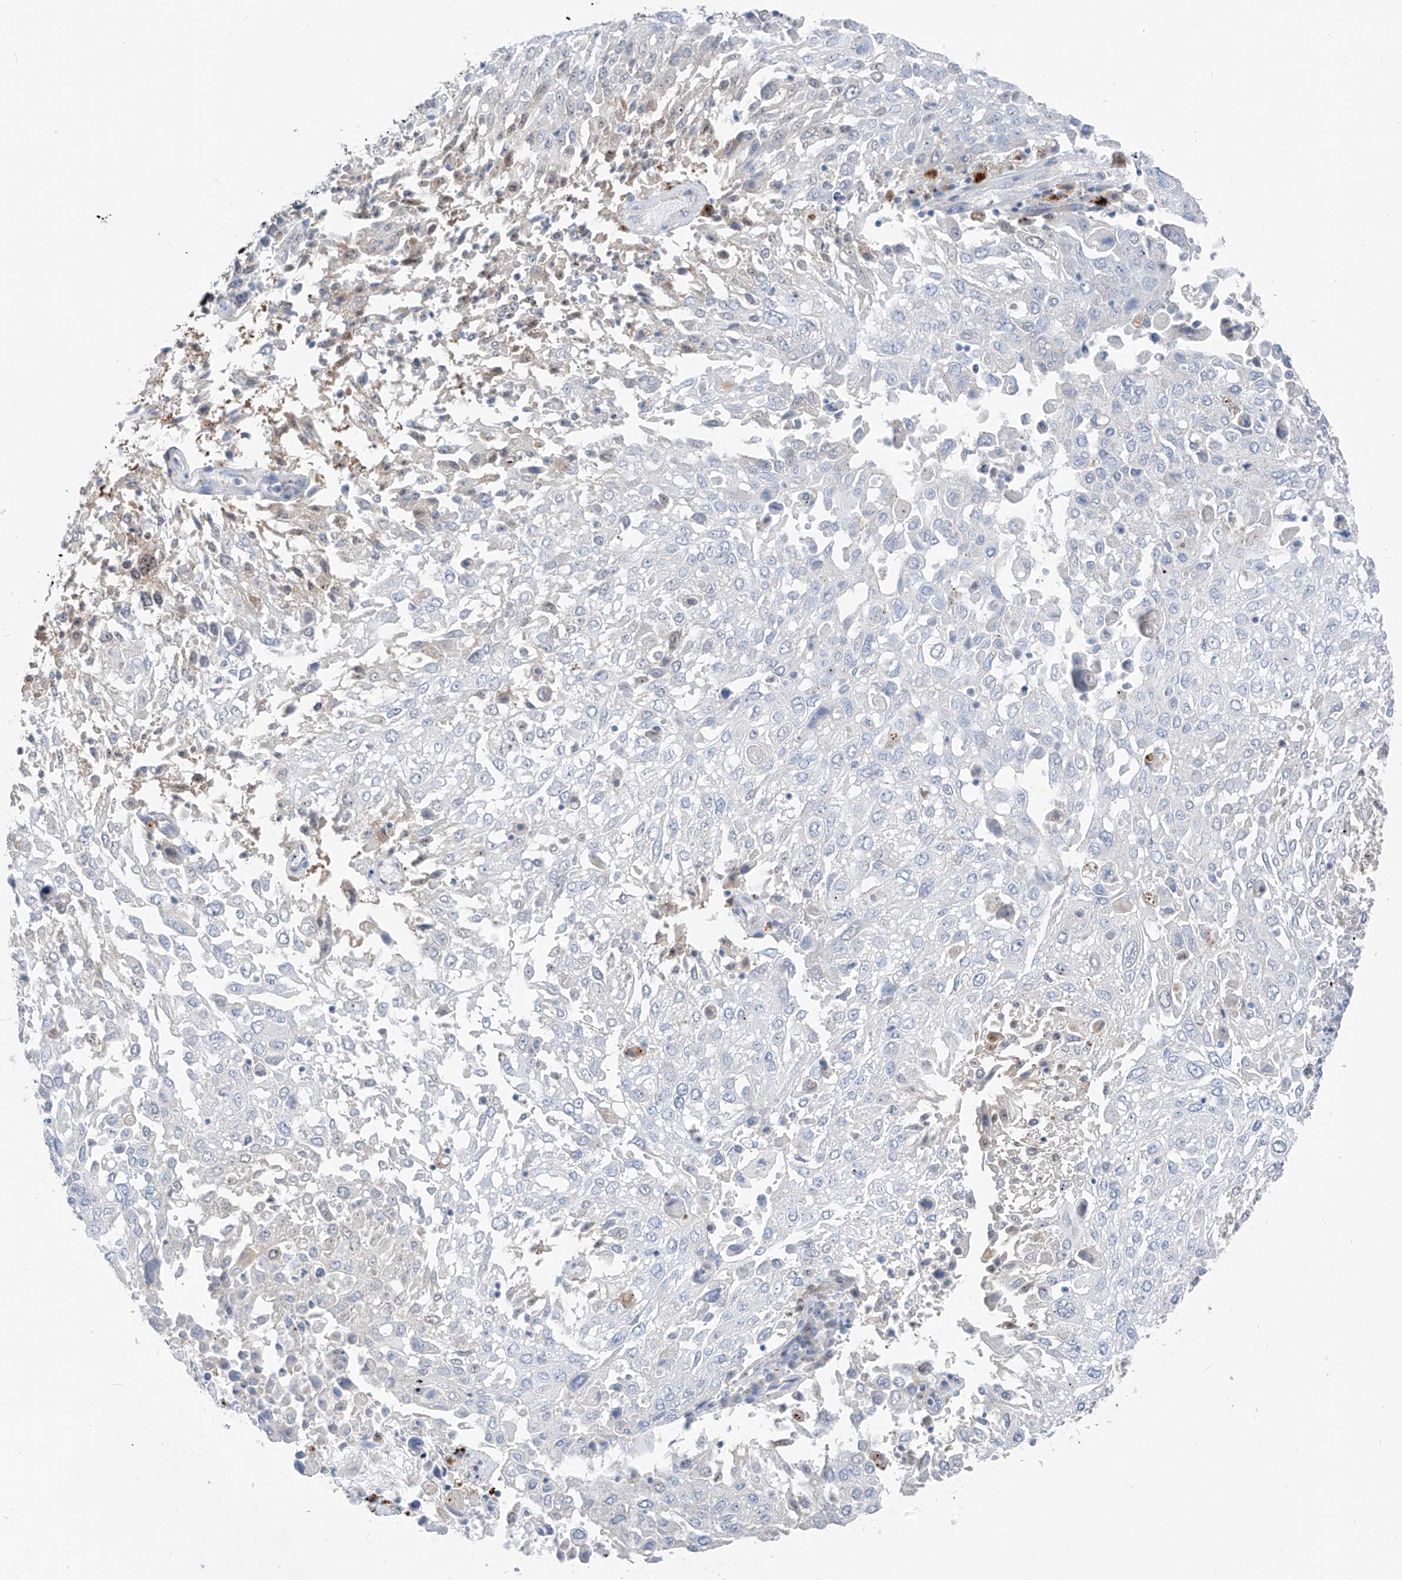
{"staining": {"intensity": "negative", "quantity": "none", "location": "none"}, "tissue": "lung cancer", "cell_type": "Tumor cells", "image_type": "cancer", "snomed": [{"axis": "morphology", "description": "Squamous cell carcinoma, NOS"}, {"axis": "topography", "description": "Lung"}], "caption": "DAB (3,3'-diaminobenzidine) immunohistochemical staining of lung cancer (squamous cell carcinoma) demonstrates no significant positivity in tumor cells. The staining is performed using DAB (3,3'-diaminobenzidine) brown chromogen with nuclei counter-stained in using hematoxylin.", "gene": "GPR137C", "patient": {"sex": "male", "age": 65}}